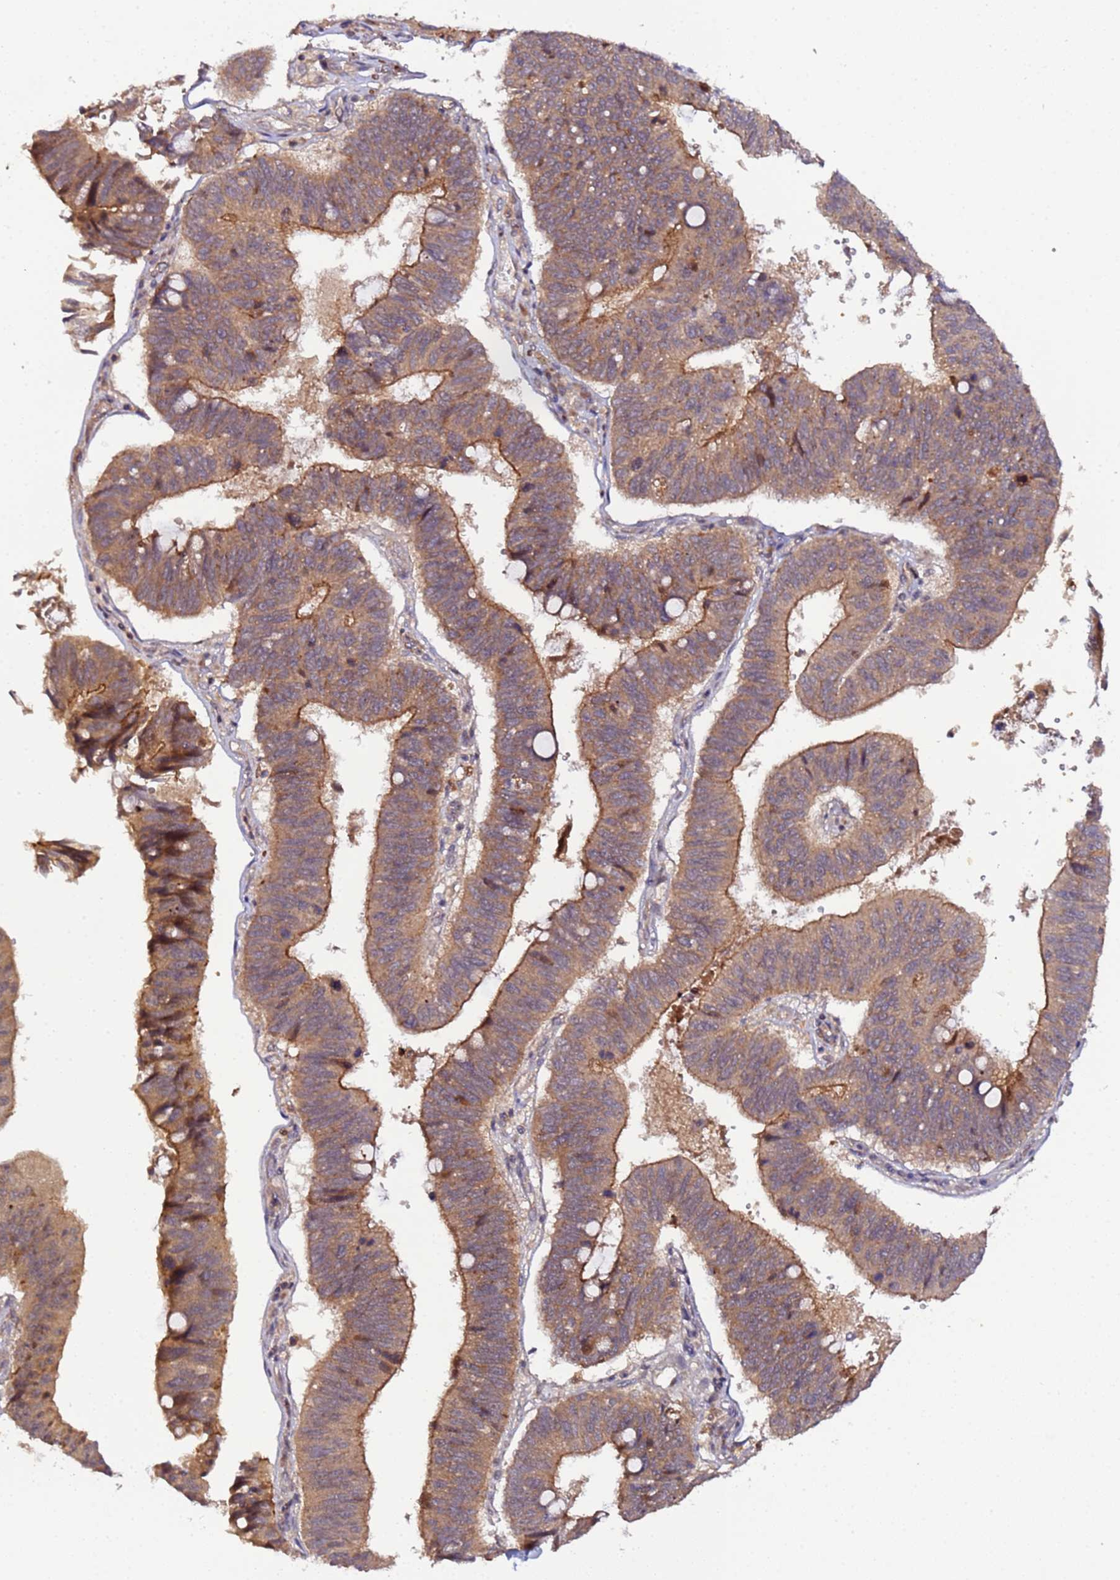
{"staining": {"intensity": "moderate", "quantity": ">75%", "location": "cytoplasmic/membranous"}, "tissue": "stomach cancer", "cell_type": "Tumor cells", "image_type": "cancer", "snomed": [{"axis": "morphology", "description": "Adenocarcinoma, NOS"}, {"axis": "topography", "description": "Stomach"}], "caption": "A brown stain highlights moderate cytoplasmic/membranous expression of a protein in adenocarcinoma (stomach) tumor cells. (Brightfield microscopy of DAB IHC at high magnification).", "gene": "TRIM26", "patient": {"sex": "male", "age": 59}}